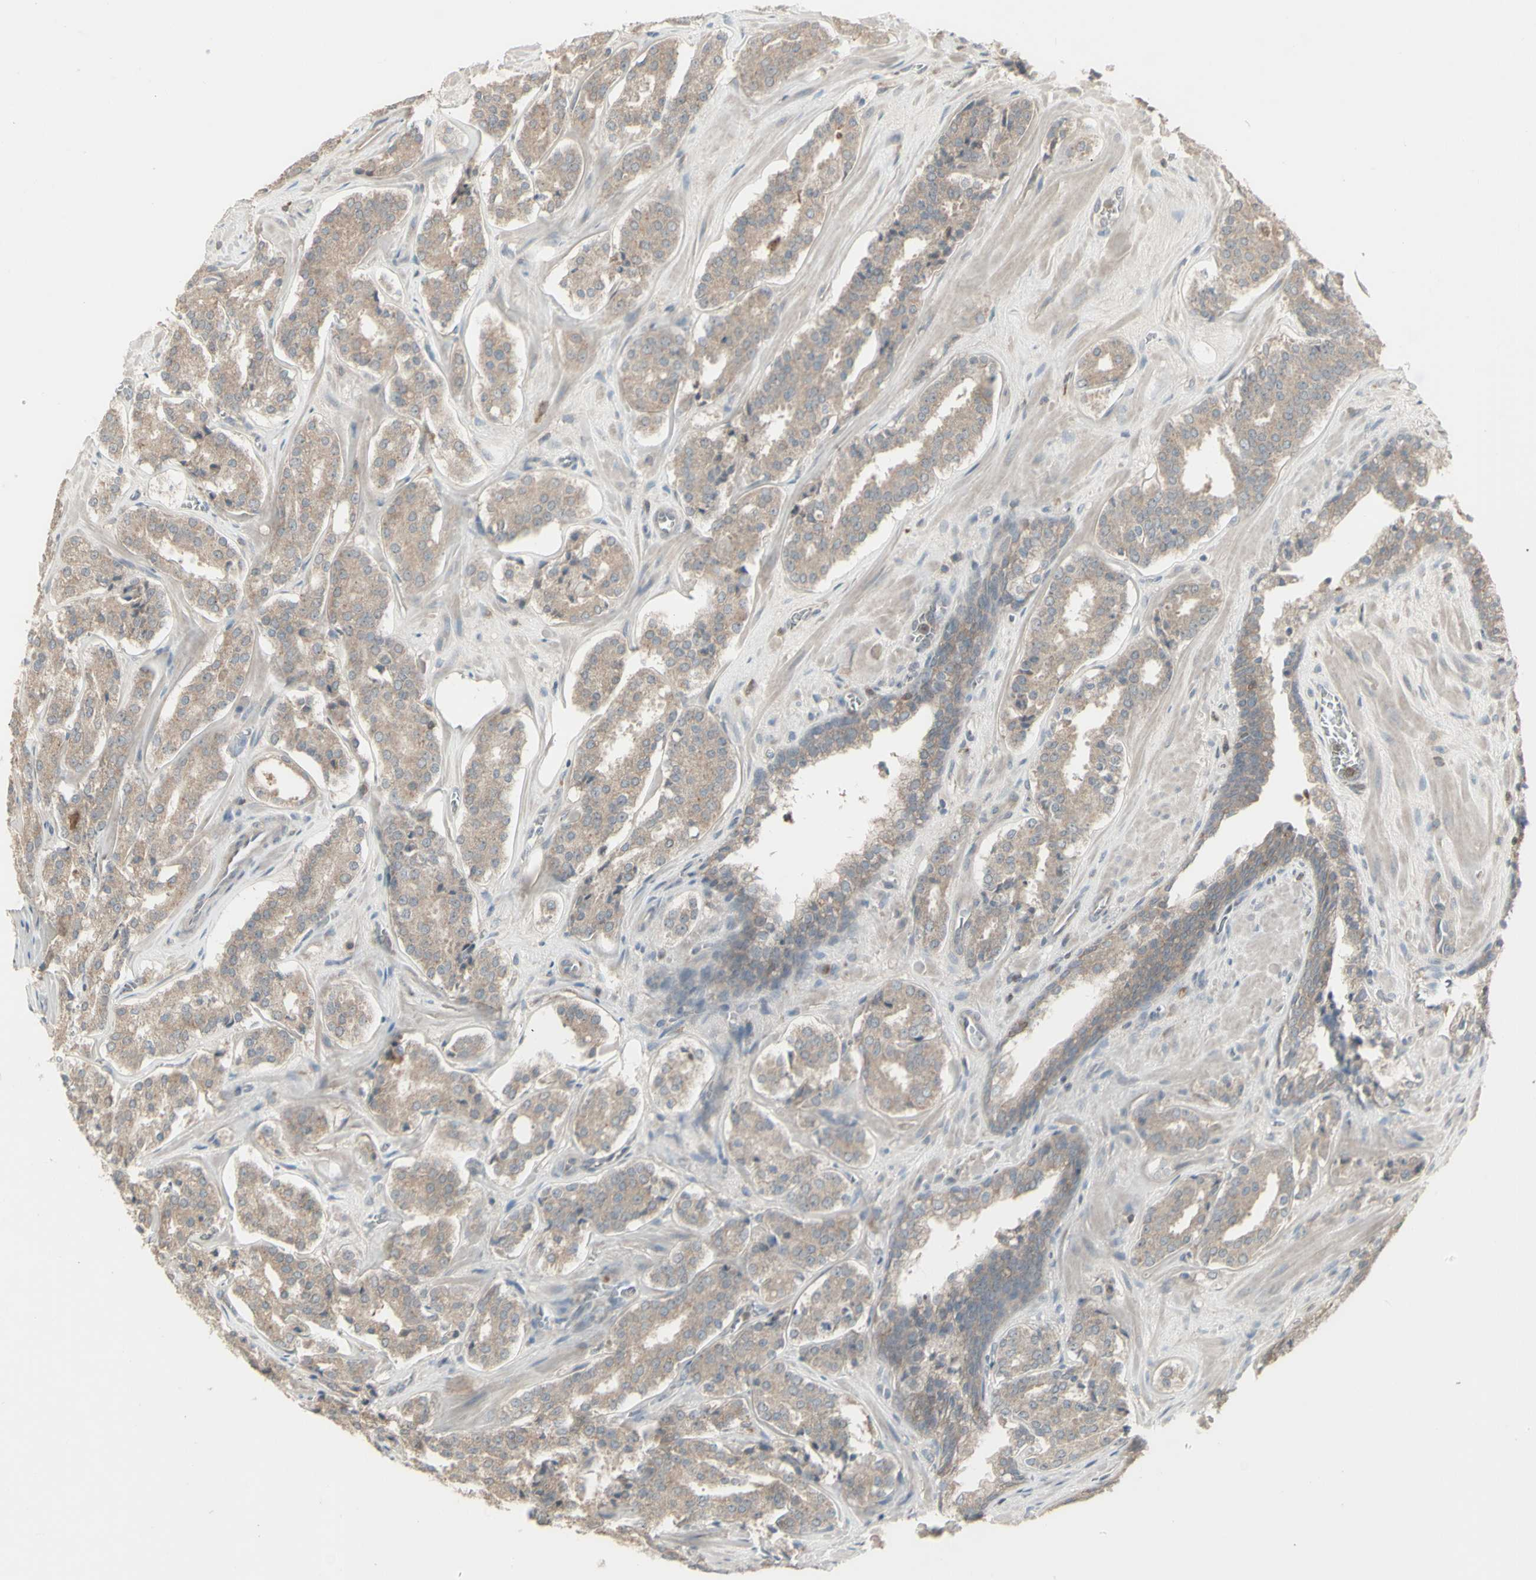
{"staining": {"intensity": "weak", "quantity": "25%-75%", "location": "cytoplasmic/membranous"}, "tissue": "prostate cancer", "cell_type": "Tumor cells", "image_type": "cancer", "snomed": [{"axis": "morphology", "description": "Adenocarcinoma, High grade"}, {"axis": "topography", "description": "Prostate"}], "caption": "The photomicrograph displays immunohistochemical staining of prostate cancer. There is weak cytoplasmic/membranous expression is appreciated in about 25%-75% of tumor cells.", "gene": "CSK", "patient": {"sex": "male", "age": 60}}